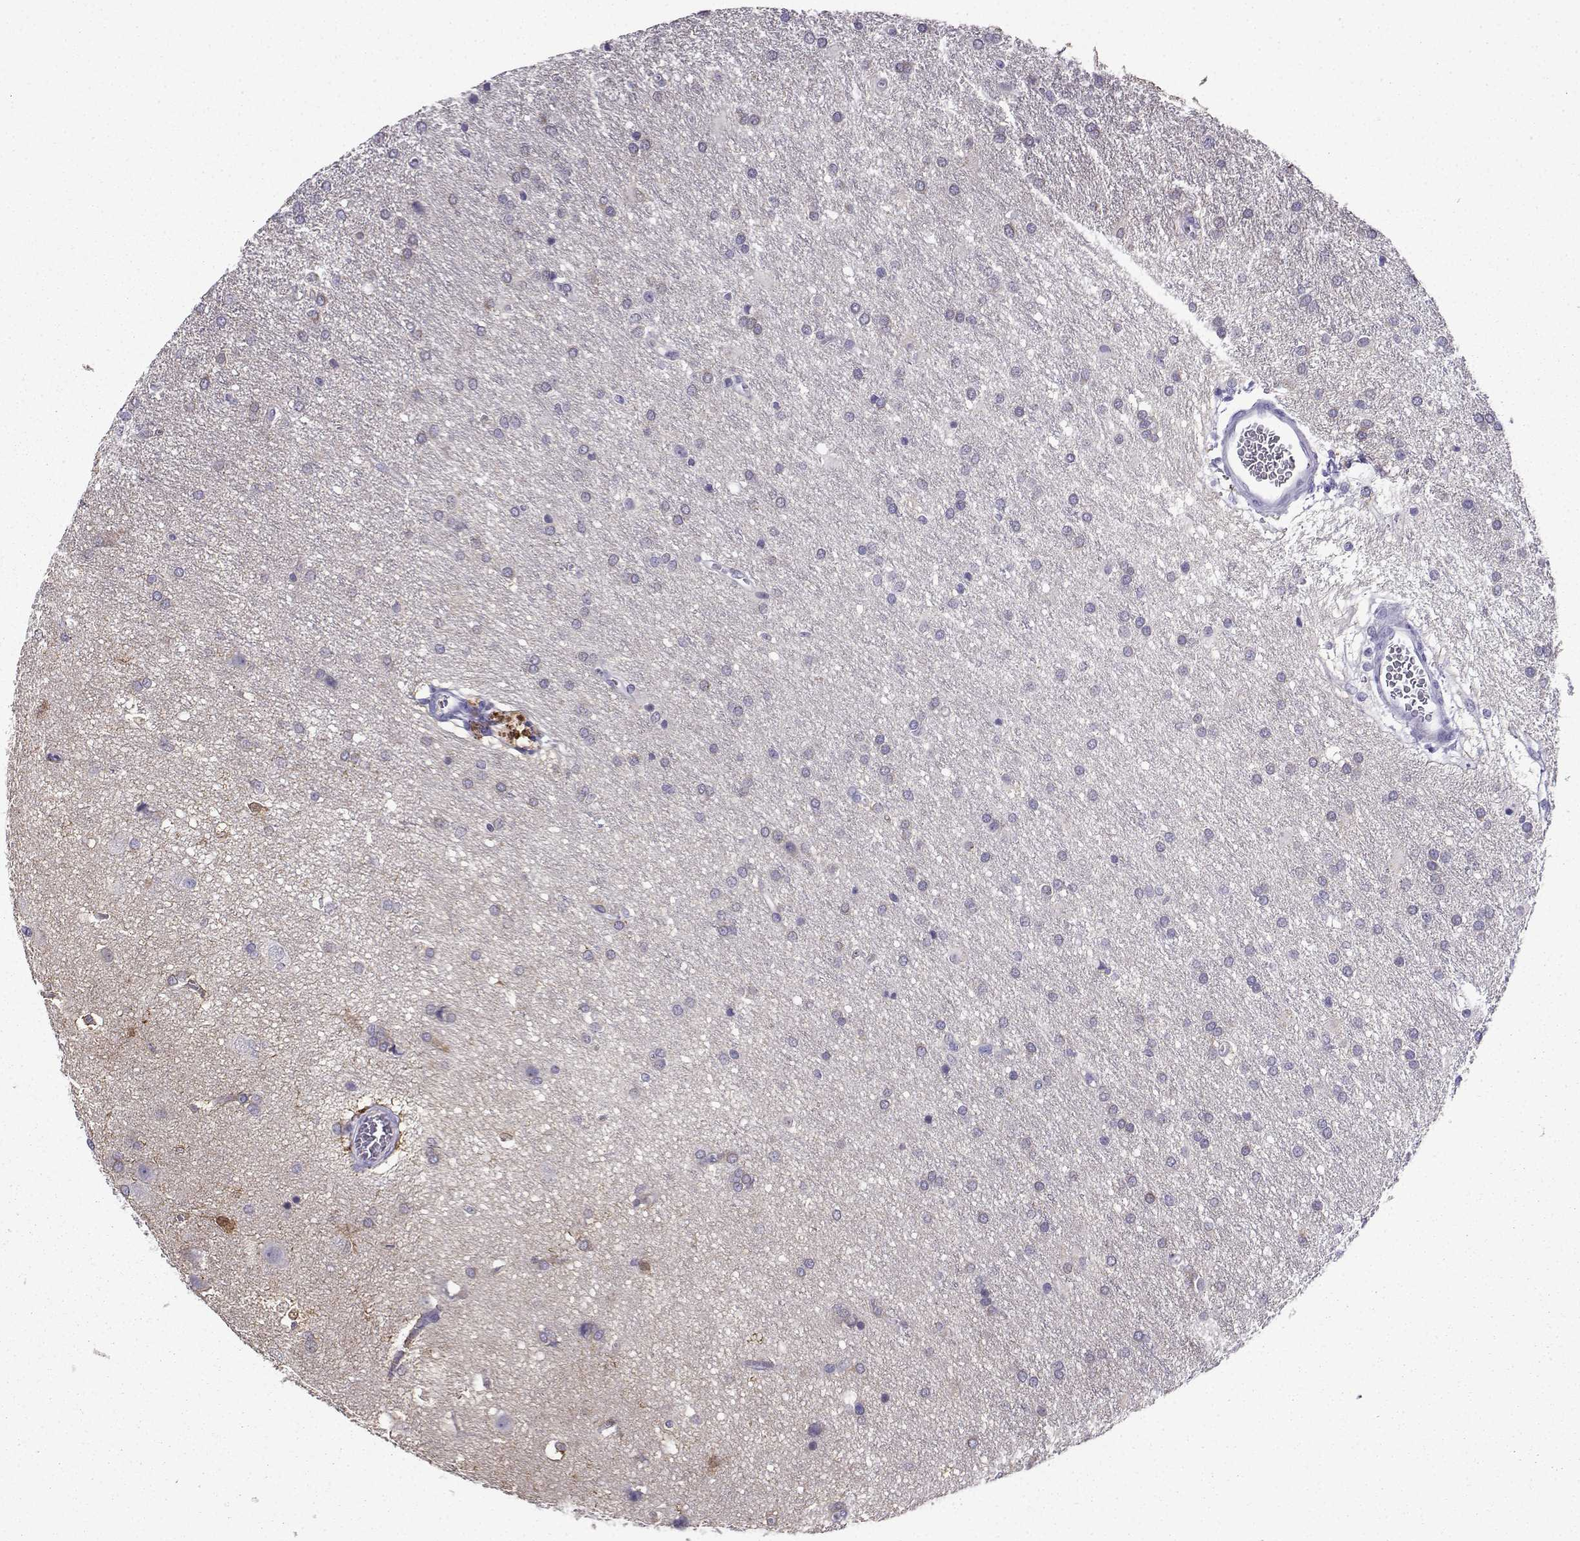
{"staining": {"intensity": "negative", "quantity": "none", "location": "none"}, "tissue": "glioma", "cell_type": "Tumor cells", "image_type": "cancer", "snomed": [{"axis": "morphology", "description": "Glioma, malignant, Low grade"}, {"axis": "topography", "description": "Brain"}], "caption": "Immunohistochemistry (IHC) micrograph of neoplastic tissue: human glioma stained with DAB displays no significant protein positivity in tumor cells.", "gene": "LINGO1", "patient": {"sex": "female", "age": 32}}